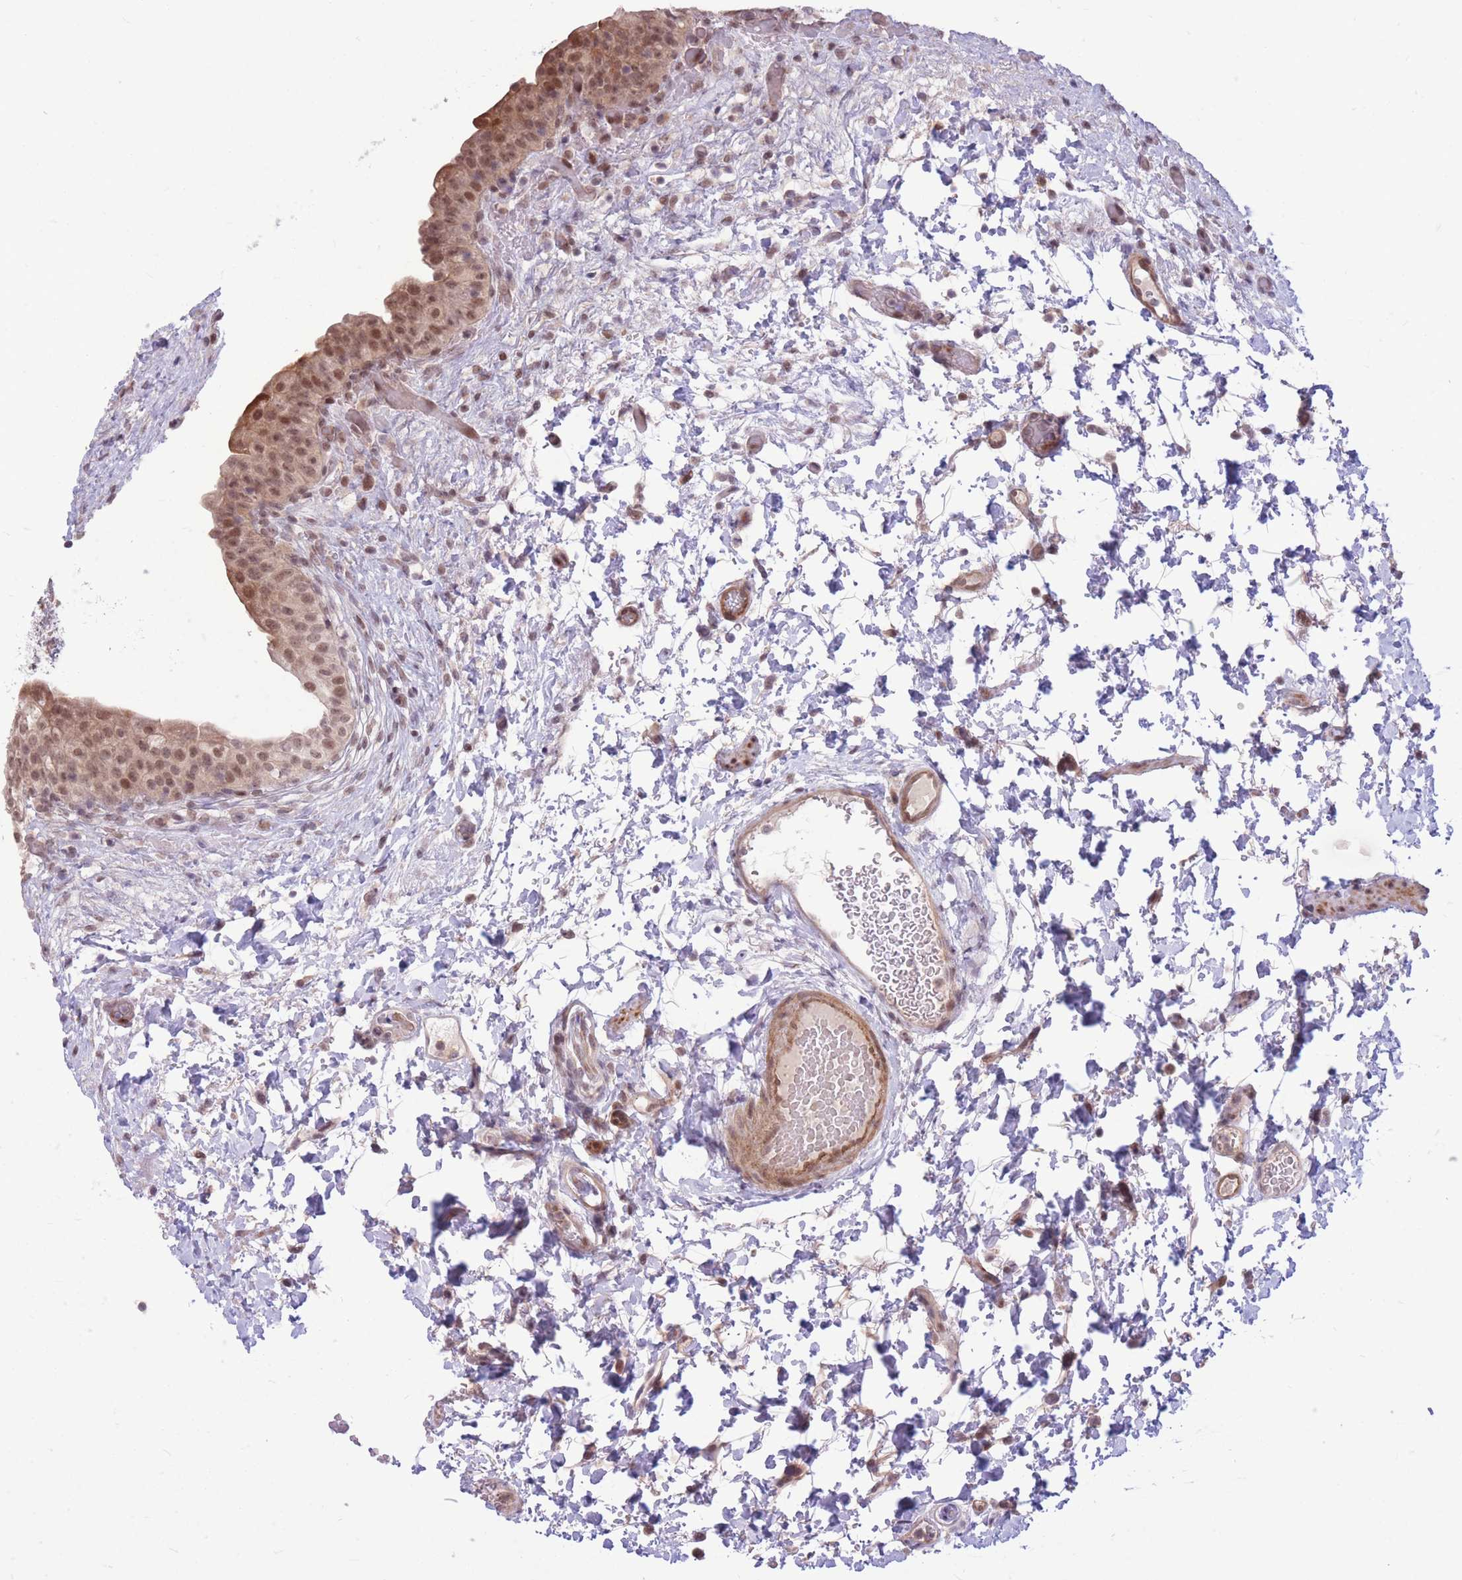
{"staining": {"intensity": "moderate", "quantity": "25%-75%", "location": "cytoplasmic/membranous,nuclear"}, "tissue": "urinary bladder", "cell_type": "Urothelial cells", "image_type": "normal", "snomed": [{"axis": "morphology", "description": "Normal tissue, NOS"}, {"axis": "topography", "description": "Urinary bladder"}], "caption": "A micrograph of human urinary bladder stained for a protein reveals moderate cytoplasmic/membranous,nuclear brown staining in urothelial cells.", "gene": "TCF20", "patient": {"sex": "male", "age": 69}}